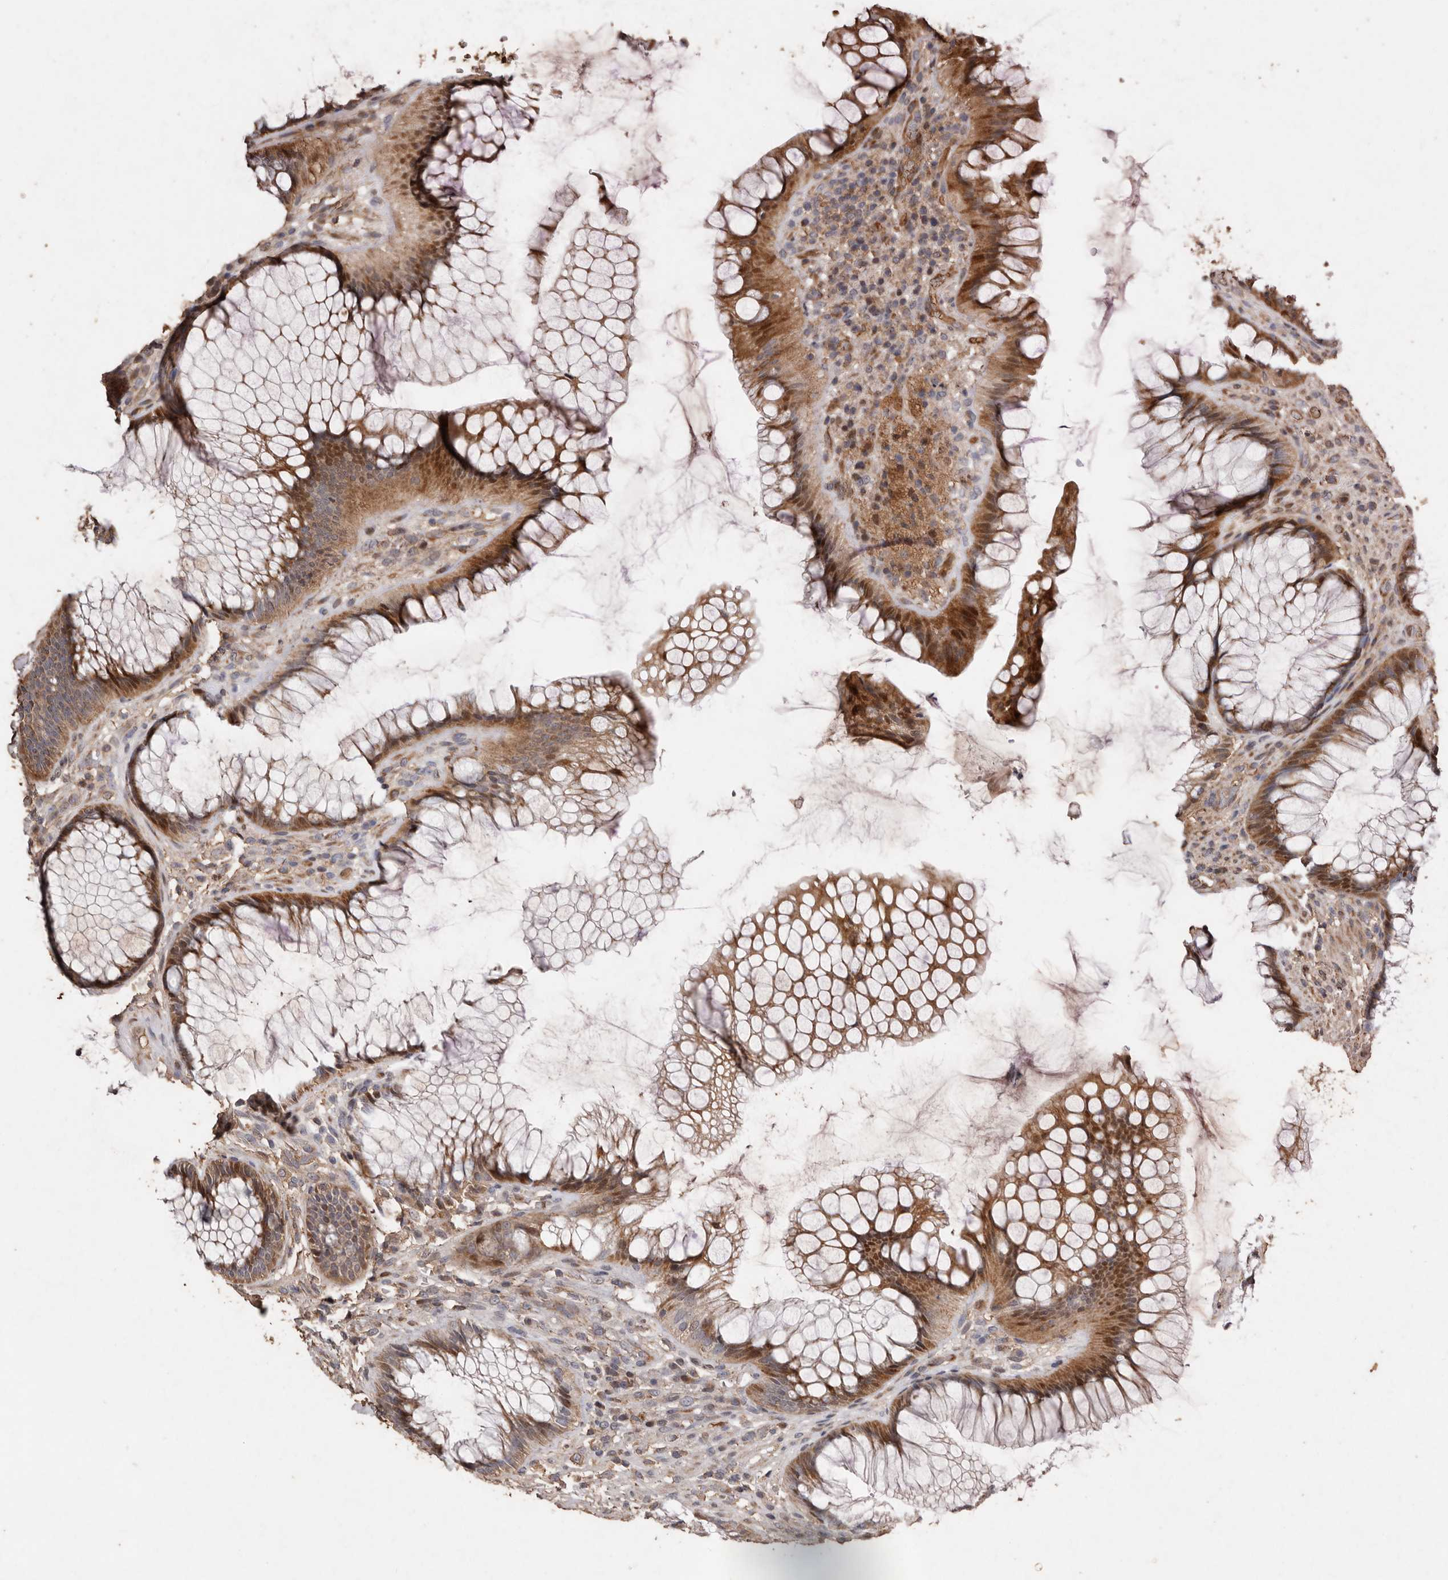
{"staining": {"intensity": "moderate", "quantity": ">75%", "location": "cytoplasmic/membranous"}, "tissue": "rectum", "cell_type": "Glandular cells", "image_type": "normal", "snomed": [{"axis": "morphology", "description": "Normal tissue, NOS"}, {"axis": "topography", "description": "Rectum"}], "caption": "An image of rectum stained for a protein shows moderate cytoplasmic/membranous brown staining in glandular cells. The protein is shown in brown color, while the nuclei are stained blue.", "gene": "RANBP17", "patient": {"sex": "male", "age": 51}}